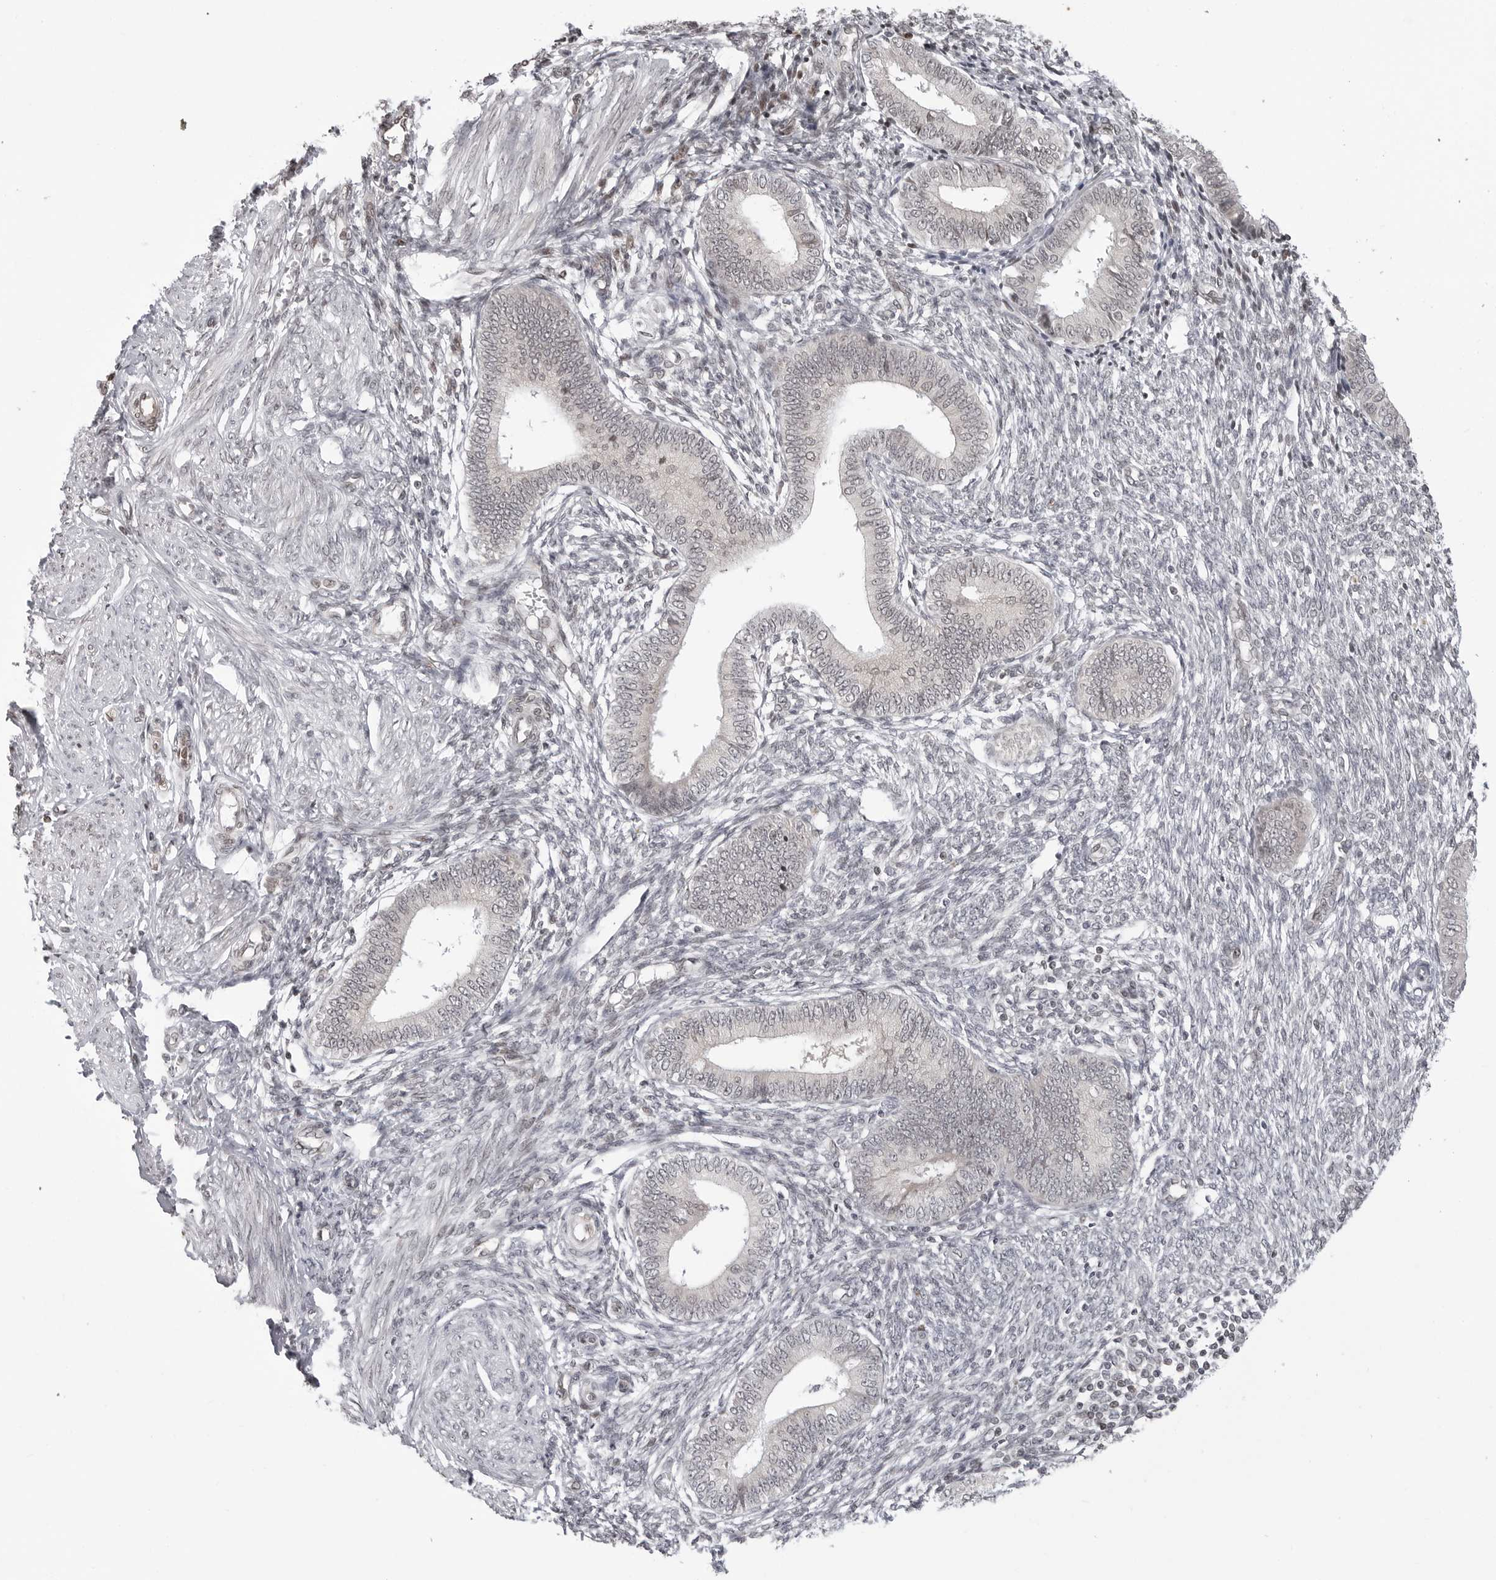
{"staining": {"intensity": "weak", "quantity": "<25%", "location": "nuclear"}, "tissue": "endometrium", "cell_type": "Cells in endometrial stroma", "image_type": "normal", "snomed": [{"axis": "morphology", "description": "Normal tissue, NOS"}, {"axis": "topography", "description": "Endometrium"}], "caption": "Image shows no significant protein staining in cells in endometrial stroma of unremarkable endometrium. Nuclei are stained in blue.", "gene": "C8orf33", "patient": {"sex": "female", "age": 46}}